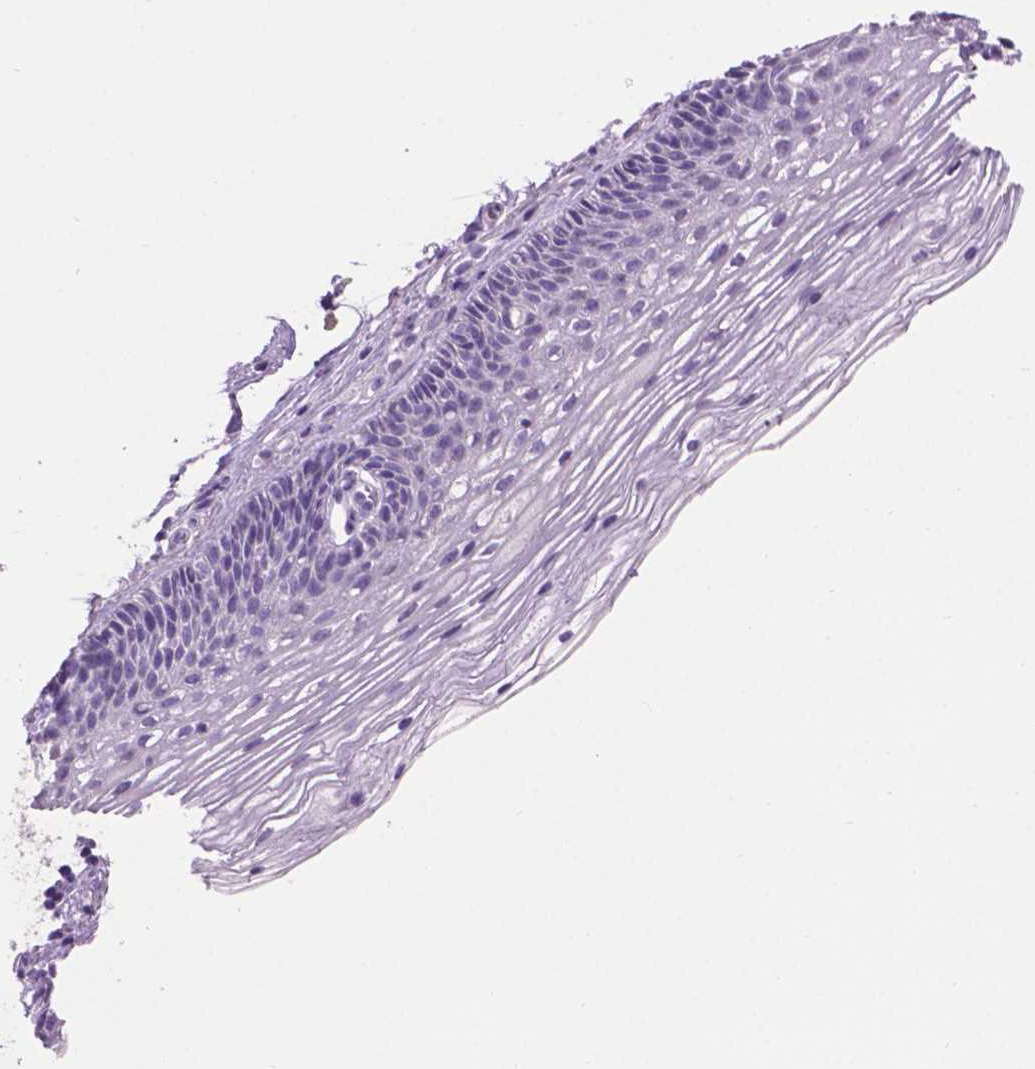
{"staining": {"intensity": "negative", "quantity": "none", "location": "none"}, "tissue": "cervix", "cell_type": "Glandular cells", "image_type": "normal", "snomed": [{"axis": "morphology", "description": "Normal tissue, NOS"}, {"axis": "topography", "description": "Cervix"}], "caption": "High magnification brightfield microscopy of normal cervix stained with DAB (brown) and counterstained with hematoxylin (blue): glandular cells show no significant expression. Nuclei are stained in blue.", "gene": "CRYBA4", "patient": {"sex": "female", "age": 34}}